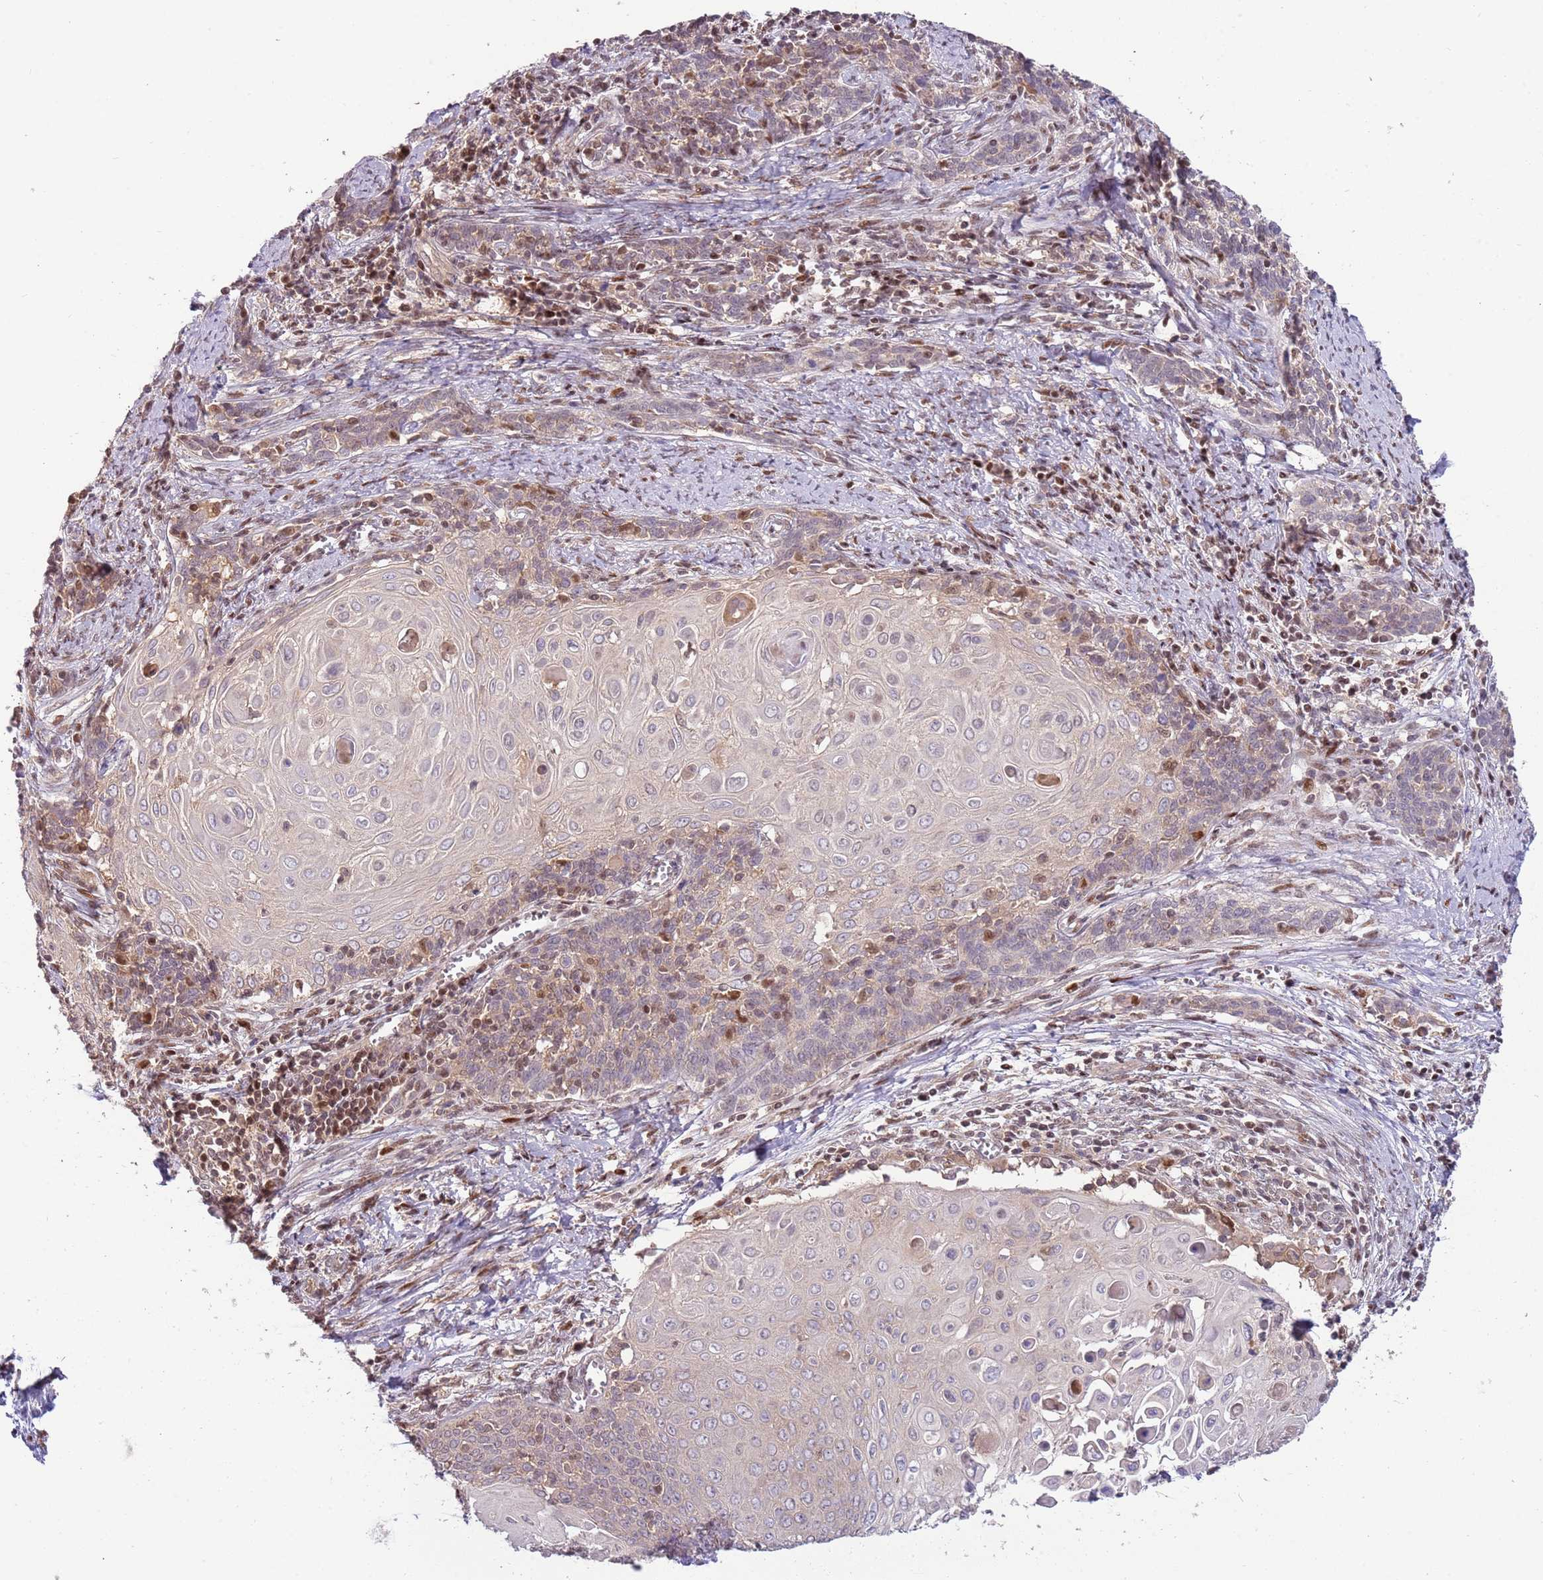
{"staining": {"intensity": "weak", "quantity": "<25%", "location": "nuclear"}, "tissue": "cervical cancer", "cell_type": "Tumor cells", "image_type": "cancer", "snomed": [{"axis": "morphology", "description": "Squamous cell carcinoma, NOS"}, {"axis": "topography", "description": "Cervix"}], "caption": "Tumor cells show no significant protein expression in cervical cancer (squamous cell carcinoma). (DAB (3,3'-diaminobenzidine) IHC with hematoxylin counter stain).", "gene": "GSTO2", "patient": {"sex": "female", "age": 39}}